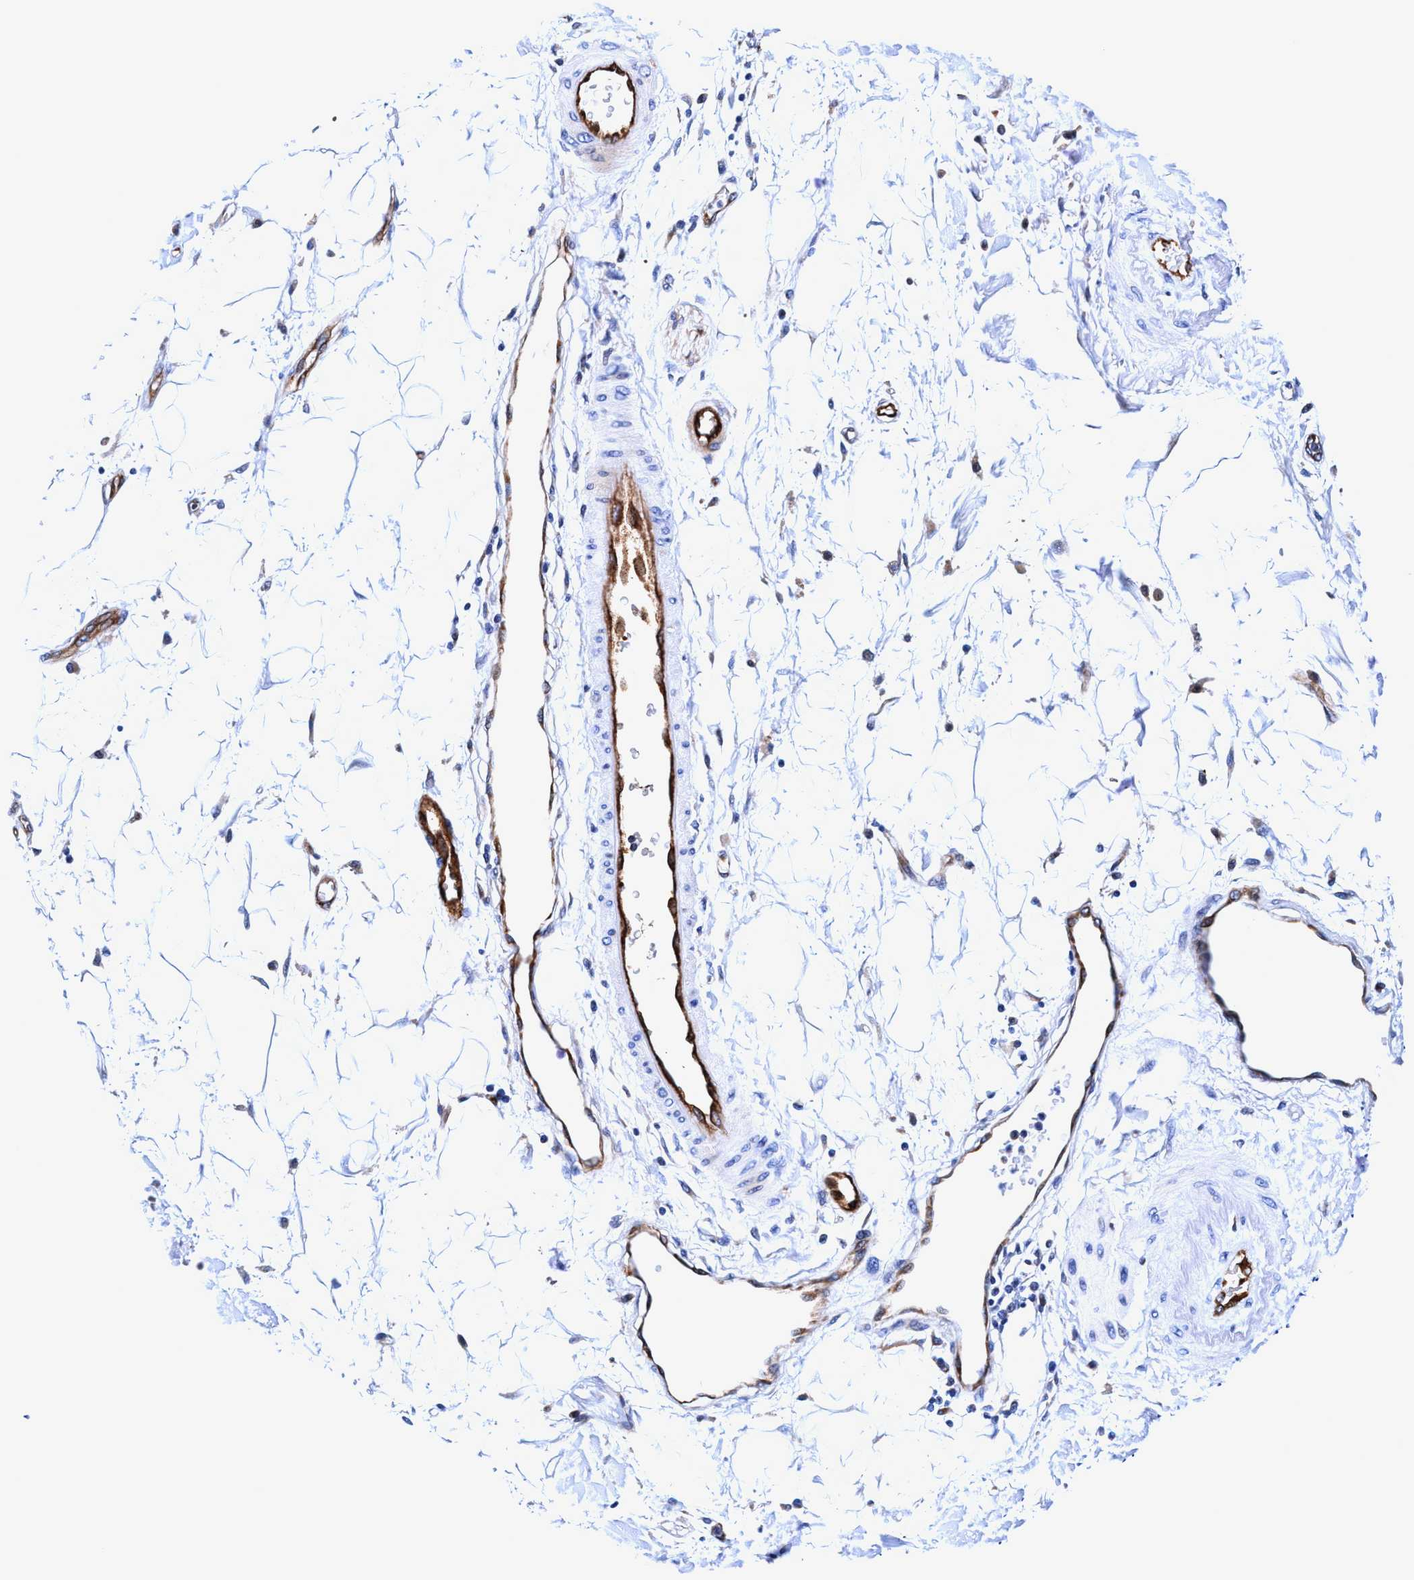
{"staining": {"intensity": "negative", "quantity": "none", "location": "none"}, "tissue": "adipose tissue", "cell_type": "Adipocytes", "image_type": "normal", "snomed": [{"axis": "morphology", "description": "Normal tissue, NOS"}, {"axis": "morphology", "description": "Adenocarcinoma, NOS"}, {"axis": "topography", "description": "Duodenum"}, {"axis": "topography", "description": "Peripheral nerve tissue"}], "caption": "The micrograph demonstrates no staining of adipocytes in benign adipose tissue. (Immunohistochemistry, brightfield microscopy, high magnification).", "gene": "UBALD2", "patient": {"sex": "female", "age": 60}}